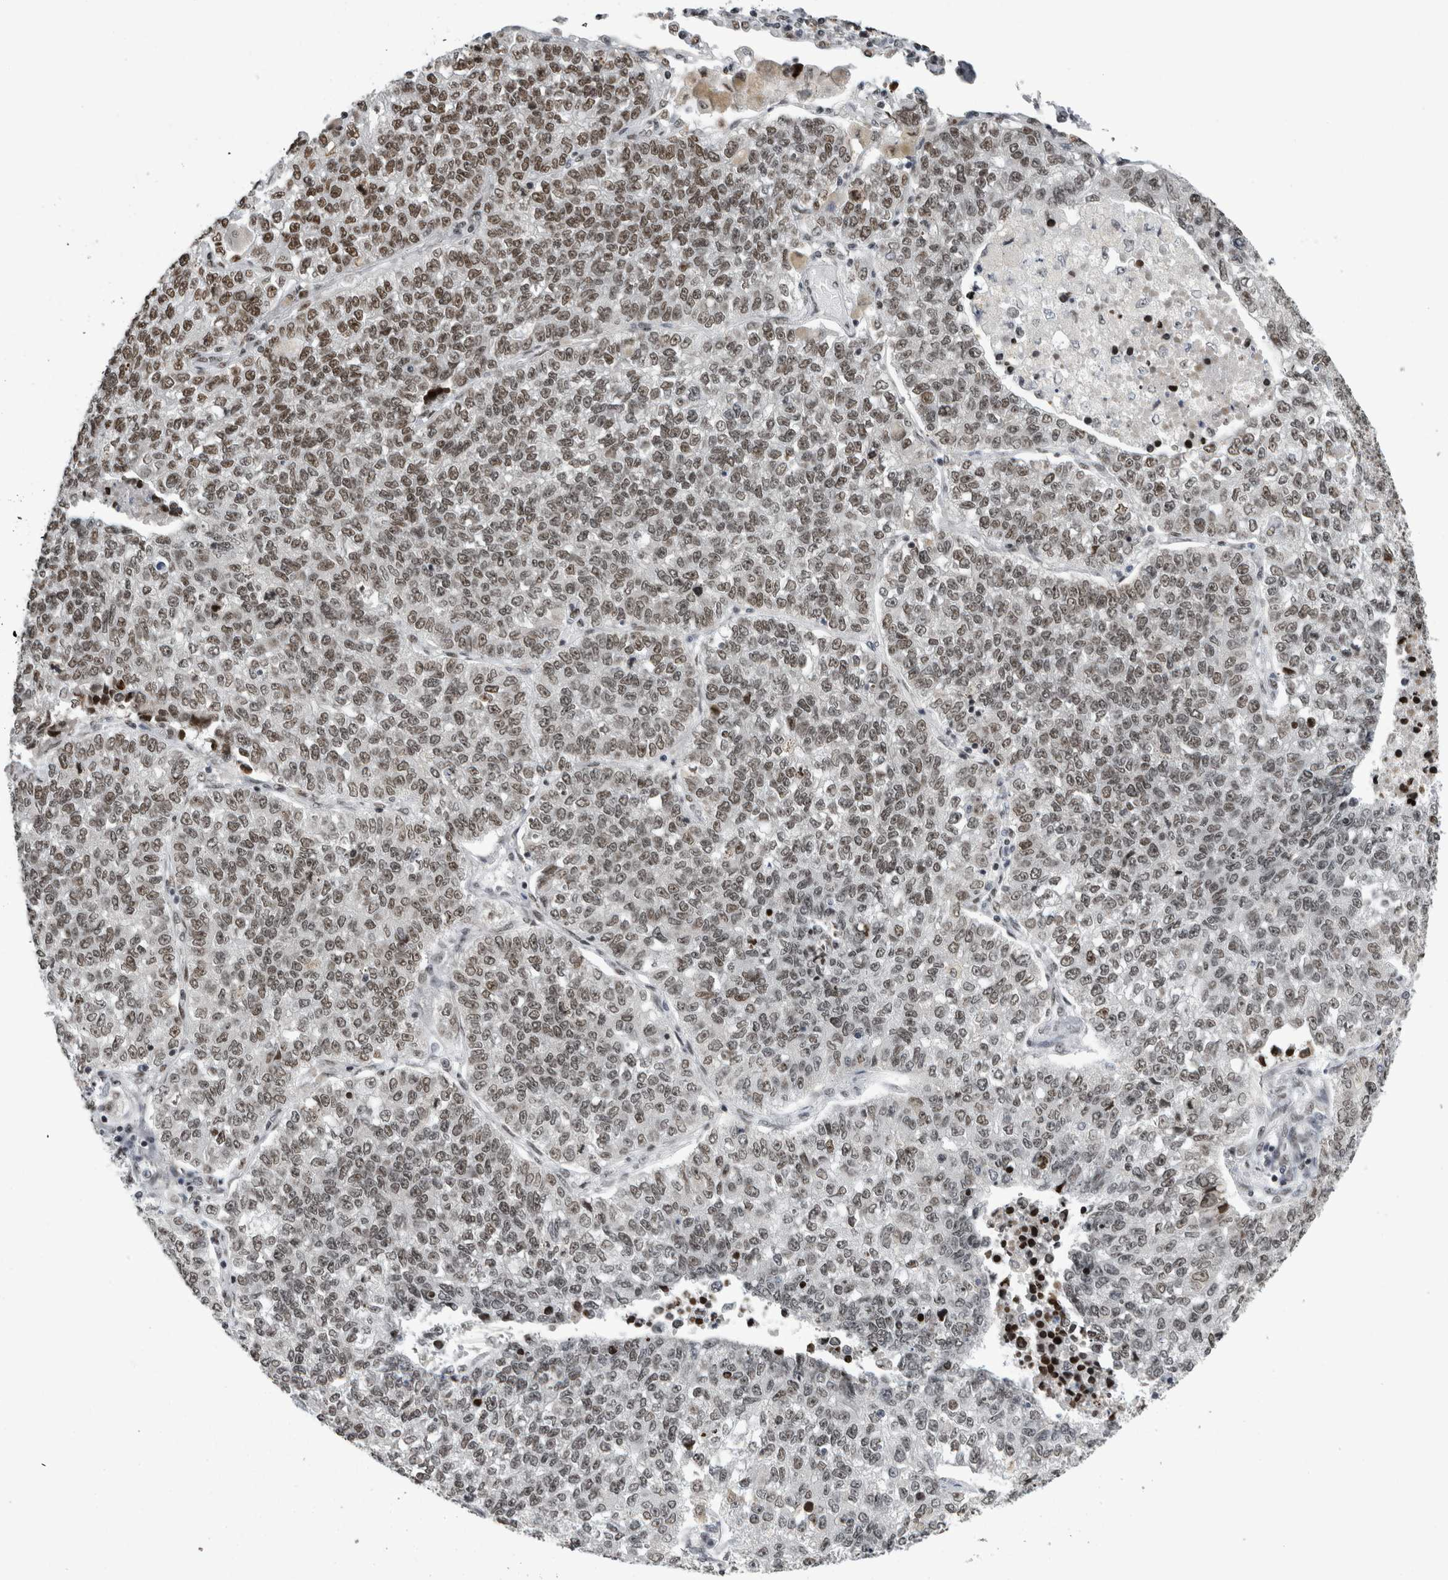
{"staining": {"intensity": "weak", "quantity": ">75%", "location": "nuclear"}, "tissue": "lung cancer", "cell_type": "Tumor cells", "image_type": "cancer", "snomed": [{"axis": "morphology", "description": "Adenocarcinoma, NOS"}, {"axis": "topography", "description": "Lung"}], "caption": "Immunohistochemical staining of lung cancer (adenocarcinoma) exhibits low levels of weak nuclear protein expression in about >75% of tumor cells. (brown staining indicates protein expression, while blue staining denotes nuclei).", "gene": "ZSCAN2", "patient": {"sex": "male", "age": 49}}